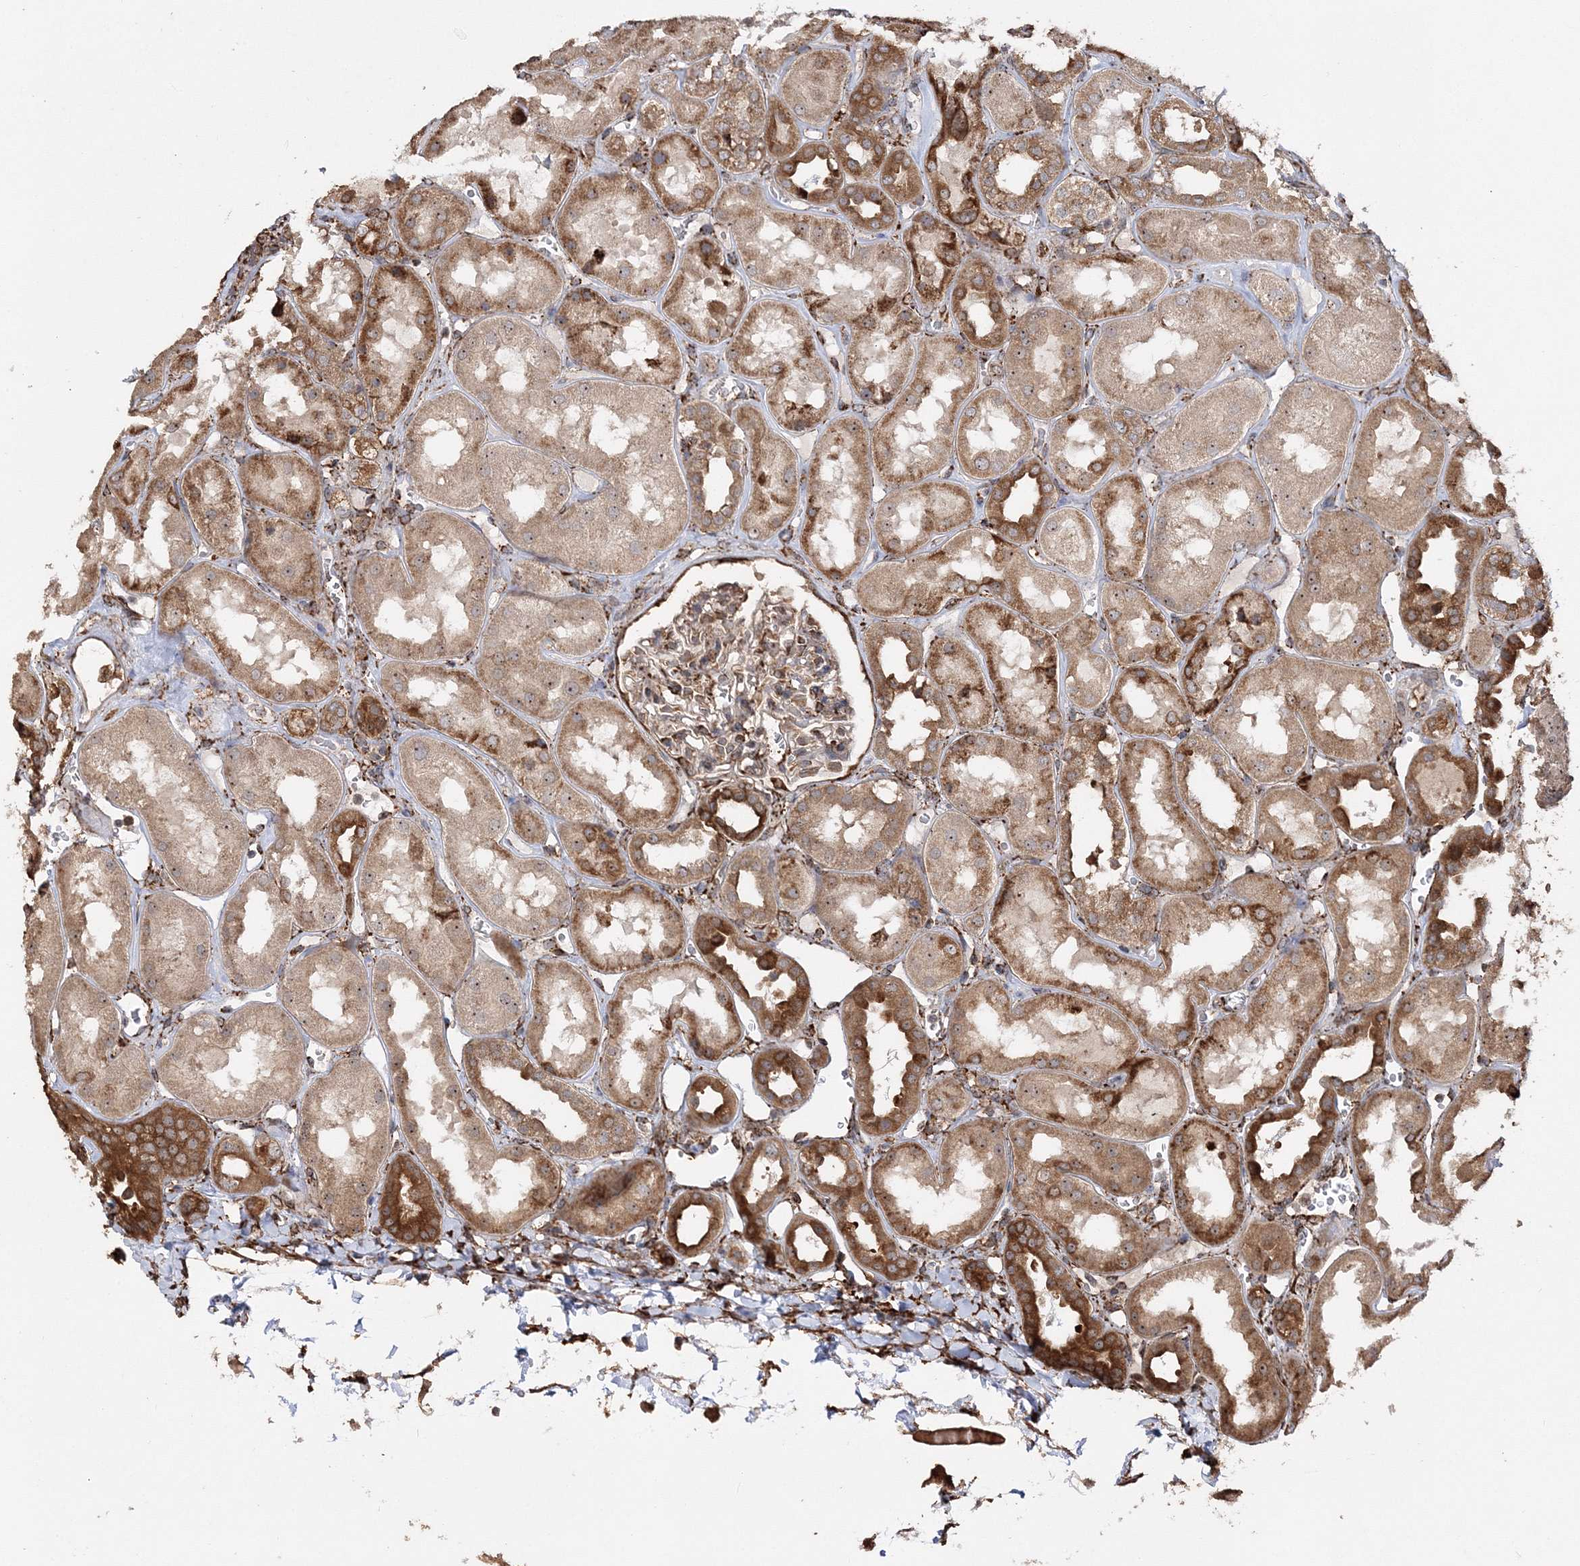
{"staining": {"intensity": "moderate", "quantity": ">75%", "location": "cytoplasmic/membranous"}, "tissue": "kidney", "cell_type": "Cells in glomeruli", "image_type": "normal", "snomed": [{"axis": "morphology", "description": "Normal tissue, NOS"}, {"axis": "topography", "description": "Kidney"}], "caption": "Protein staining shows moderate cytoplasmic/membranous expression in approximately >75% of cells in glomeruli in benign kidney. The protein is shown in brown color, while the nuclei are stained blue.", "gene": "SCRN3", "patient": {"sex": "male", "age": 70}}